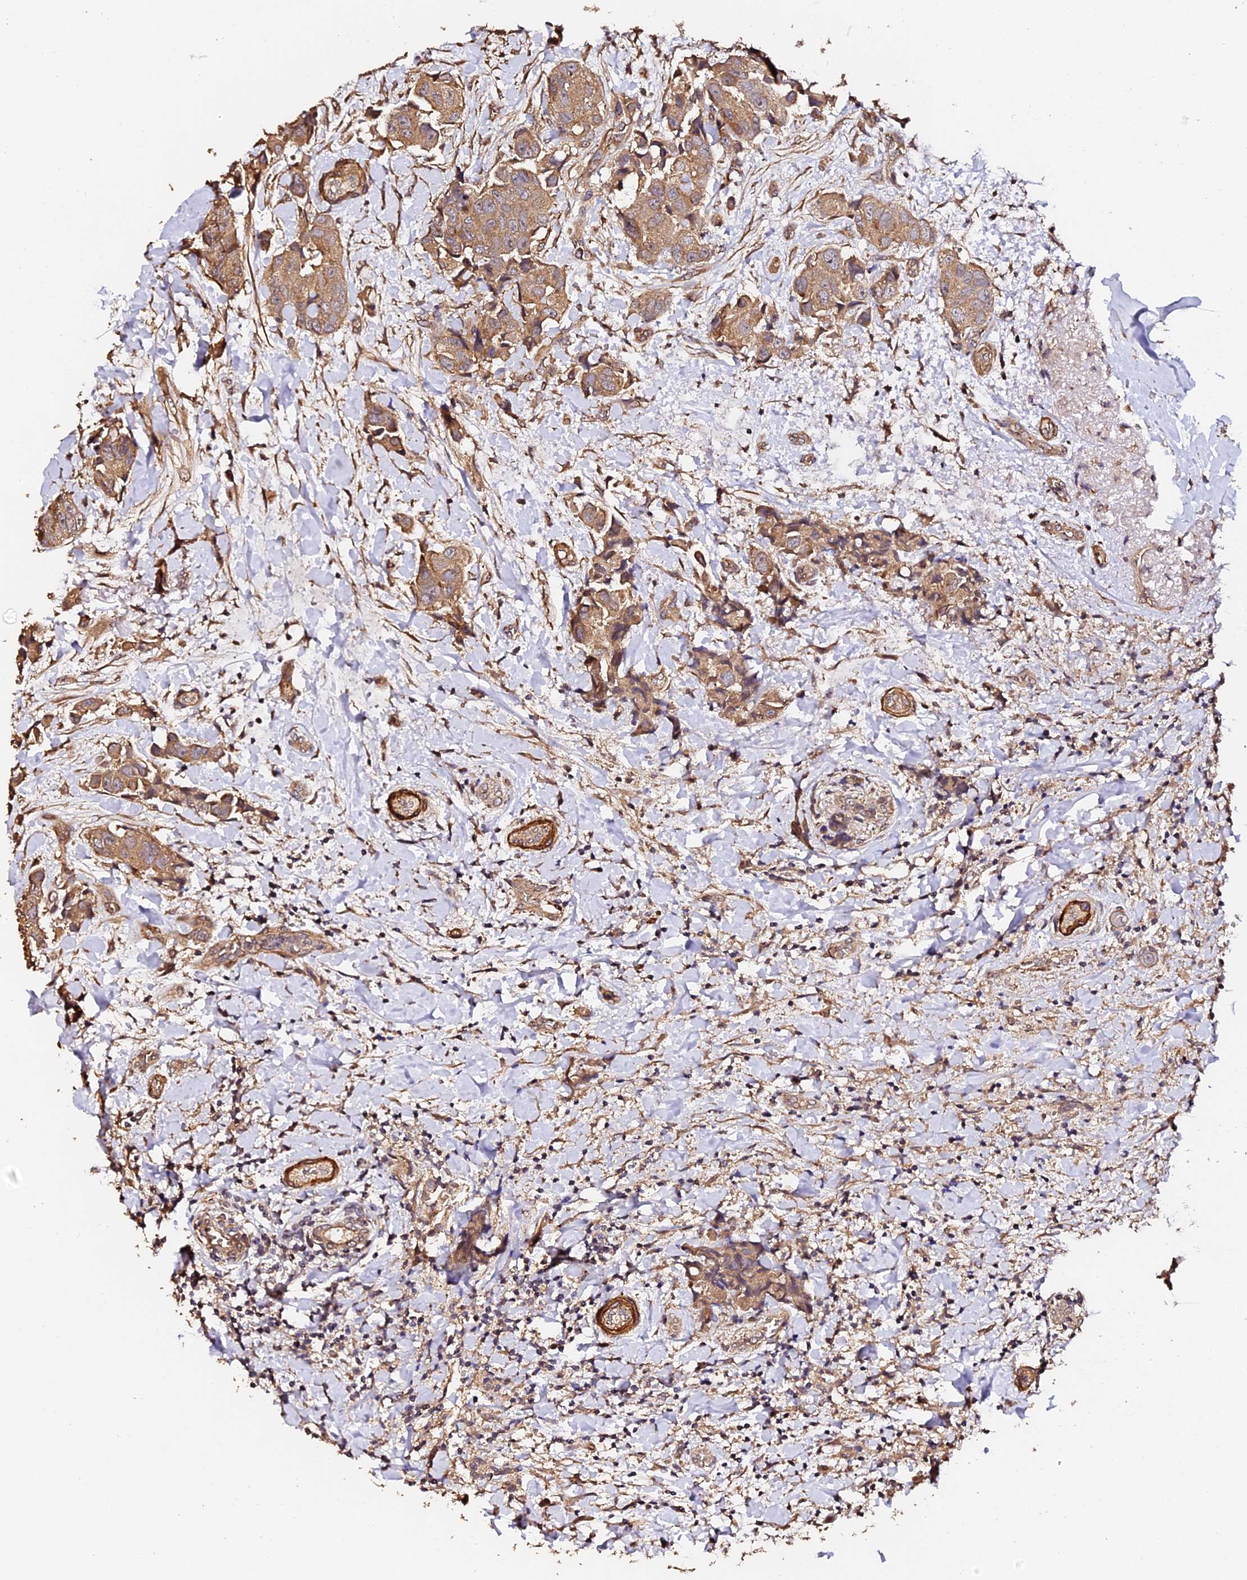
{"staining": {"intensity": "moderate", "quantity": ">75%", "location": "cytoplasmic/membranous"}, "tissue": "breast cancer", "cell_type": "Tumor cells", "image_type": "cancer", "snomed": [{"axis": "morphology", "description": "Normal tissue, NOS"}, {"axis": "morphology", "description": "Duct carcinoma"}, {"axis": "topography", "description": "Breast"}], "caption": "Intraductal carcinoma (breast) tissue displays moderate cytoplasmic/membranous expression in approximately >75% of tumor cells", "gene": "TDO2", "patient": {"sex": "female", "age": 62}}